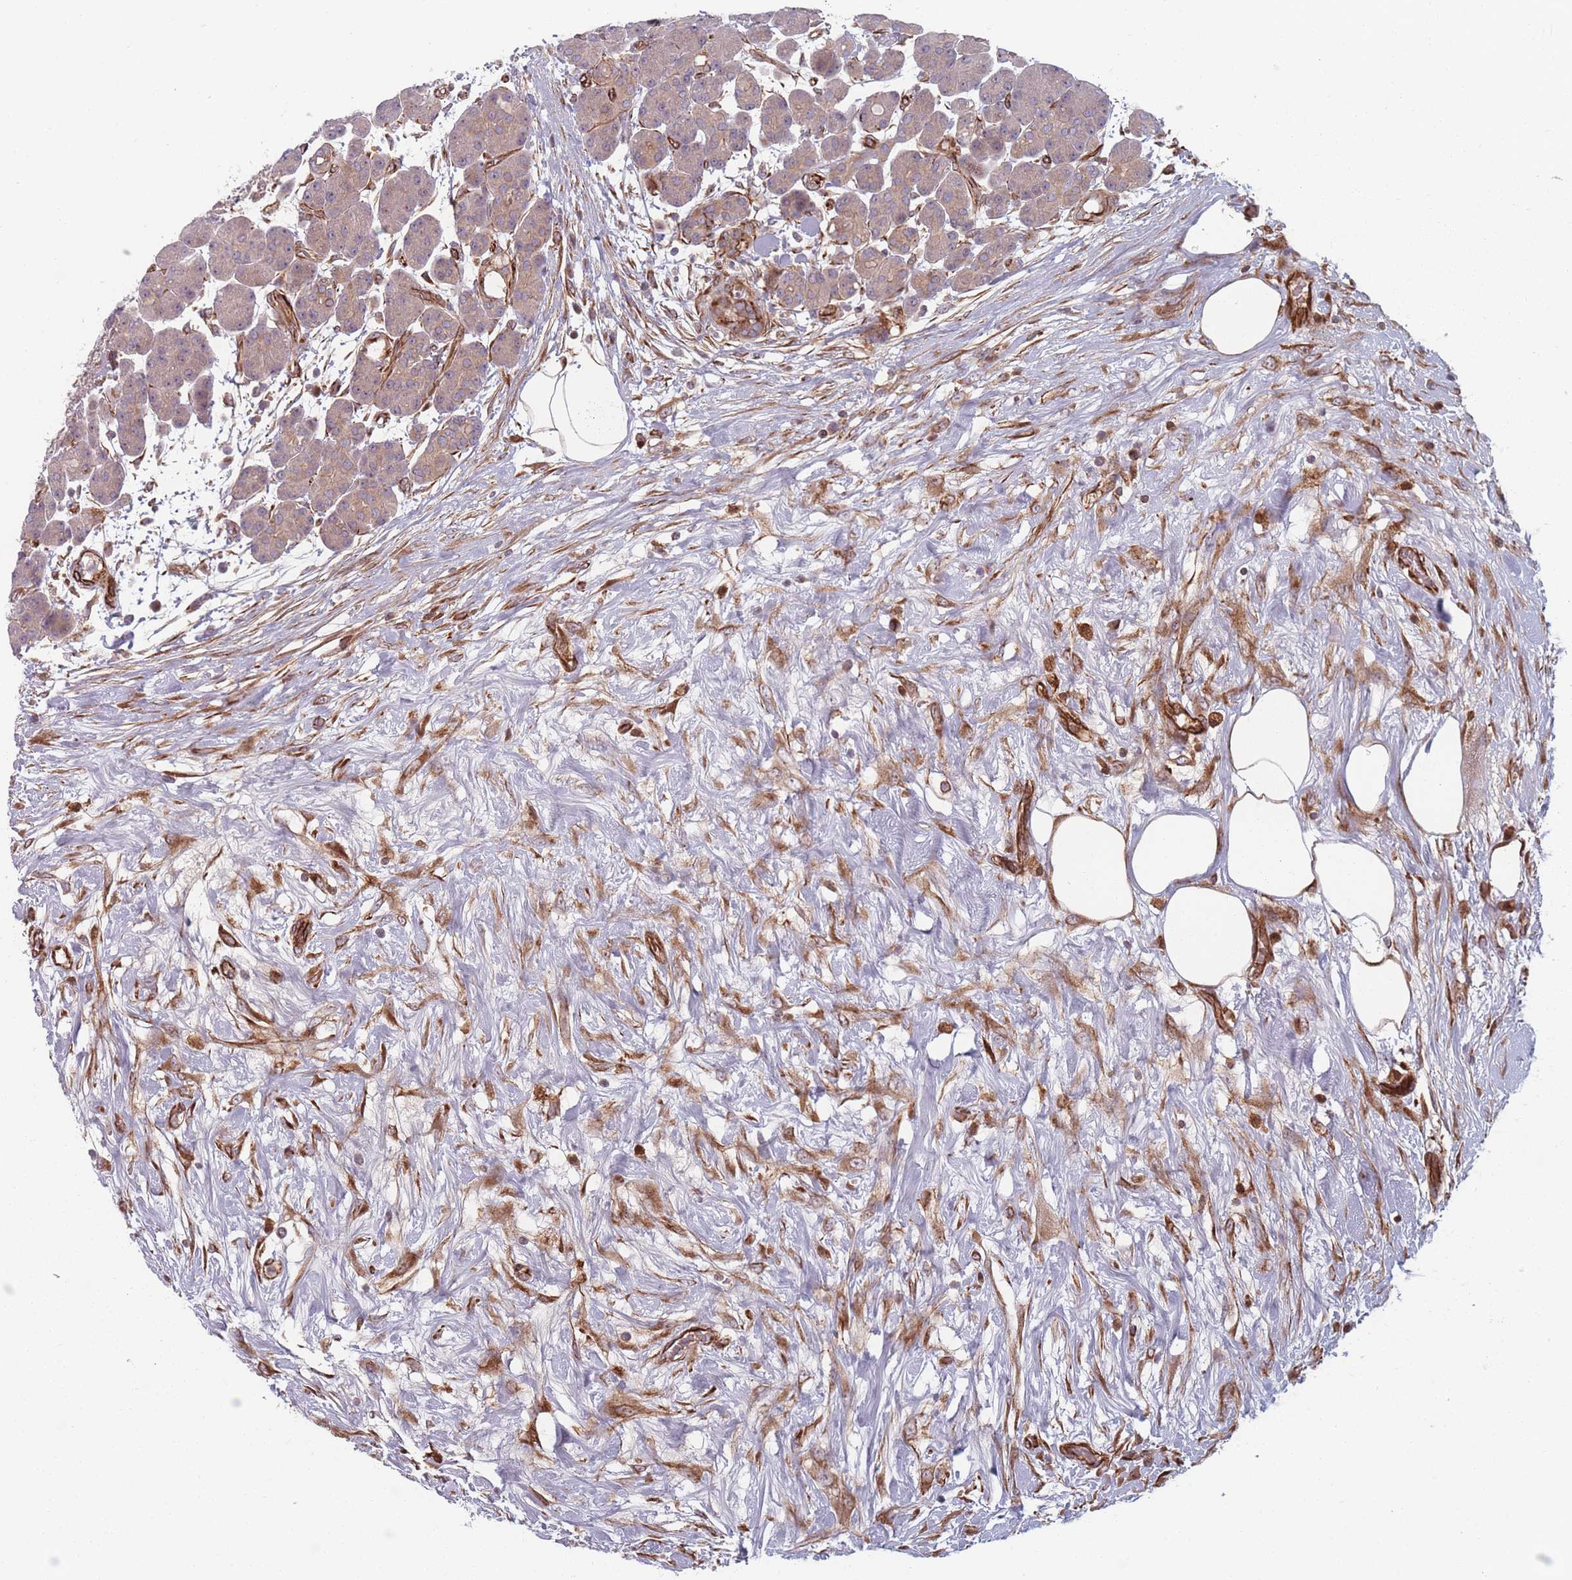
{"staining": {"intensity": "weak", "quantity": ">75%", "location": "cytoplasmic/membranous"}, "tissue": "pancreas", "cell_type": "Exocrine glandular cells", "image_type": "normal", "snomed": [{"axis": "morphology", "description": "Normal tissue, NOS"}, {"axis": "topography", "description": "Pancreas"}], "caption": "Weak cytoplasmic/membranous protein positivity is identified in about >75% of exocrine glandular cells in pancreas. The protein of interest is shown in brown color, while the nuclei are stained blue.", "gene": "EEF1AKMT2", "patient": {"sex": "male", "age": 63}}